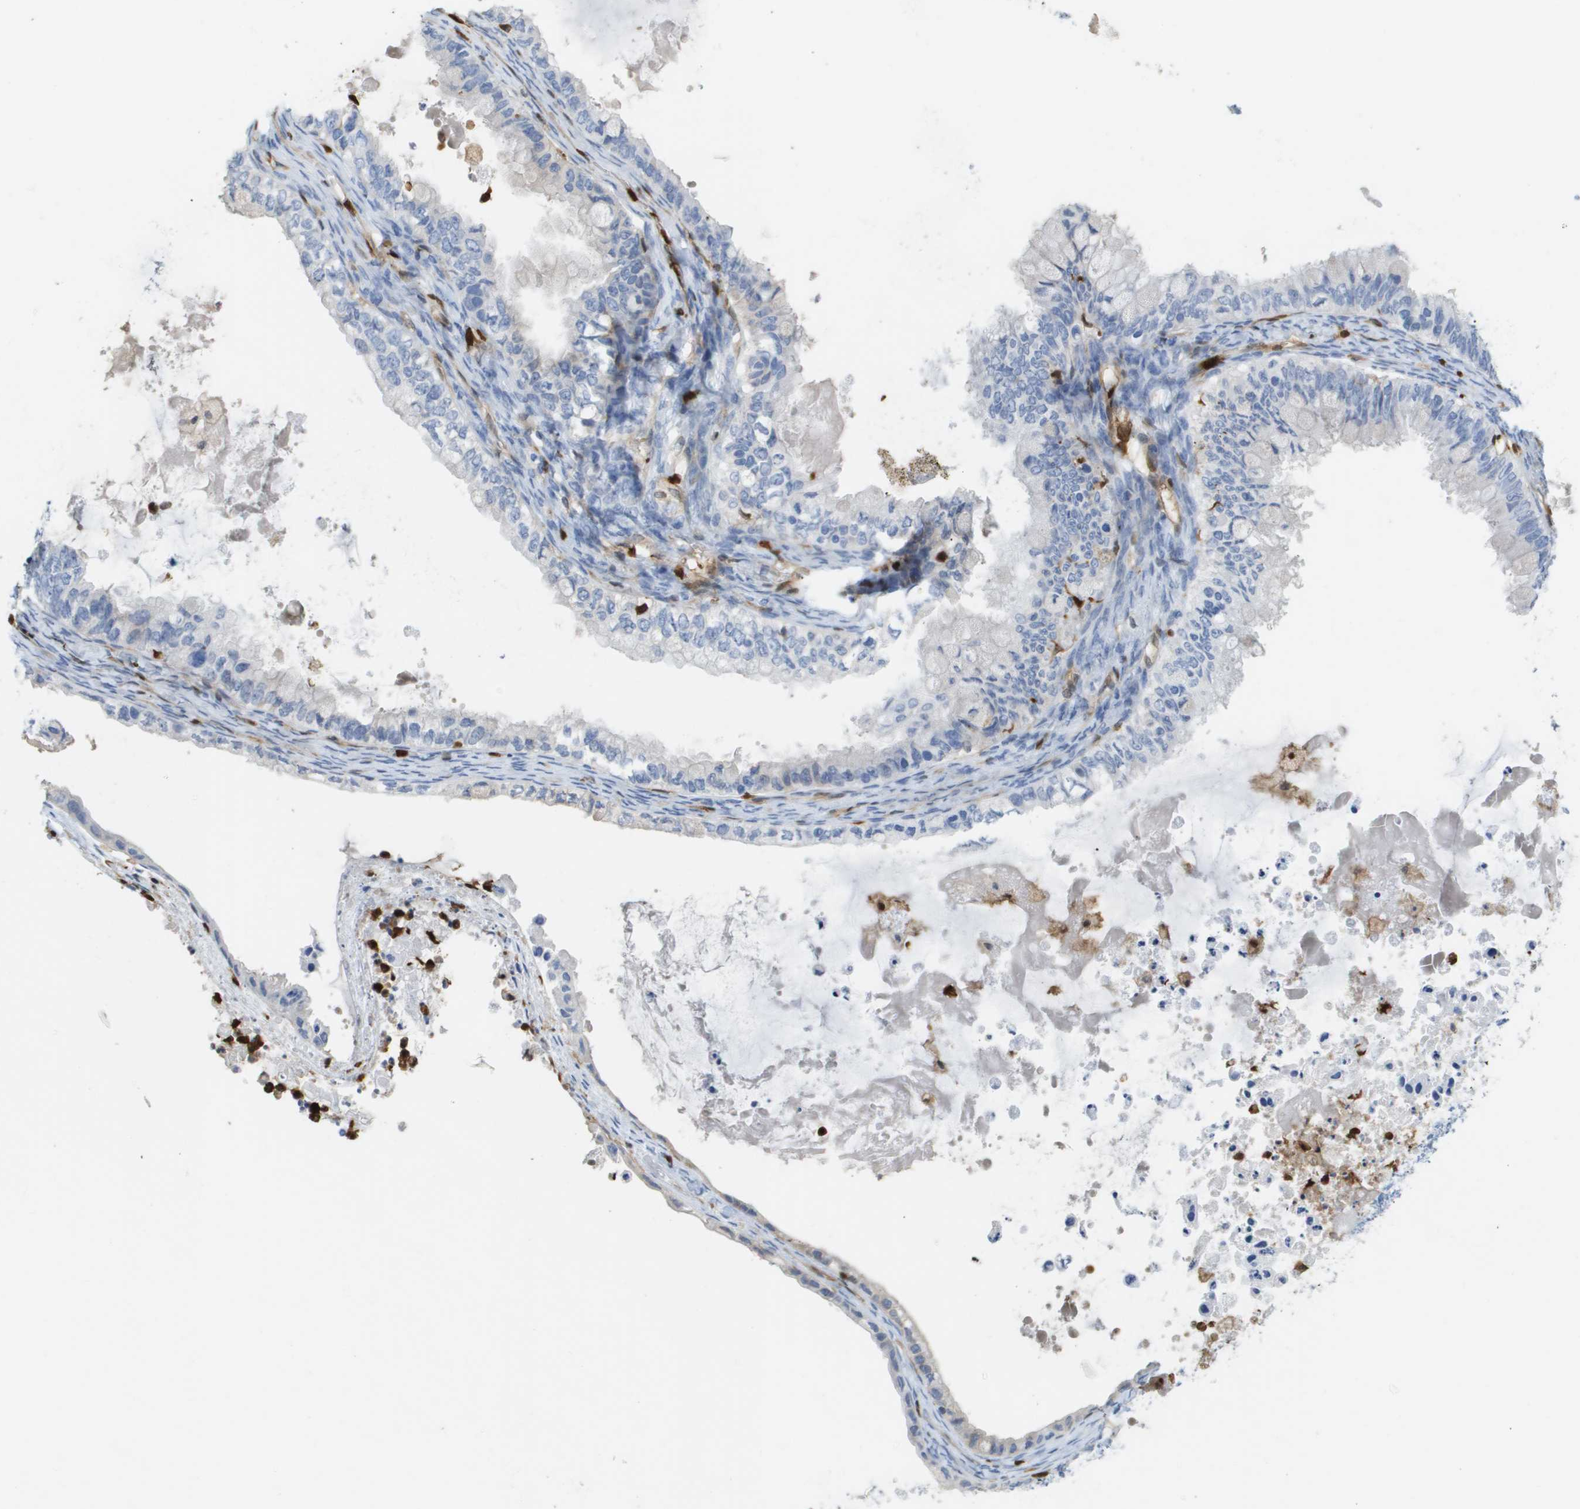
{"staining": {"intensity": "negative", "quantity": "none", "location": "none"}, "tissue": "ovarian cancer", "cell_type": "Tumor cells", "image_type": "cancer", "snomed": [{"axis": "morphology", "description": "Cystadenocarcinoma, mucinous, NOS"}, {"axis": "topography", "description": "Ovary"}], "caption": "IHC micrograph of neoplastic tissue: human ovarian cancer stained with DAB (3,3'-diaminobenzidine) shows no significant protein staining in tumor cells.", "gene": "DOCK5", "patient": {"sex": "female", "age": 80}}